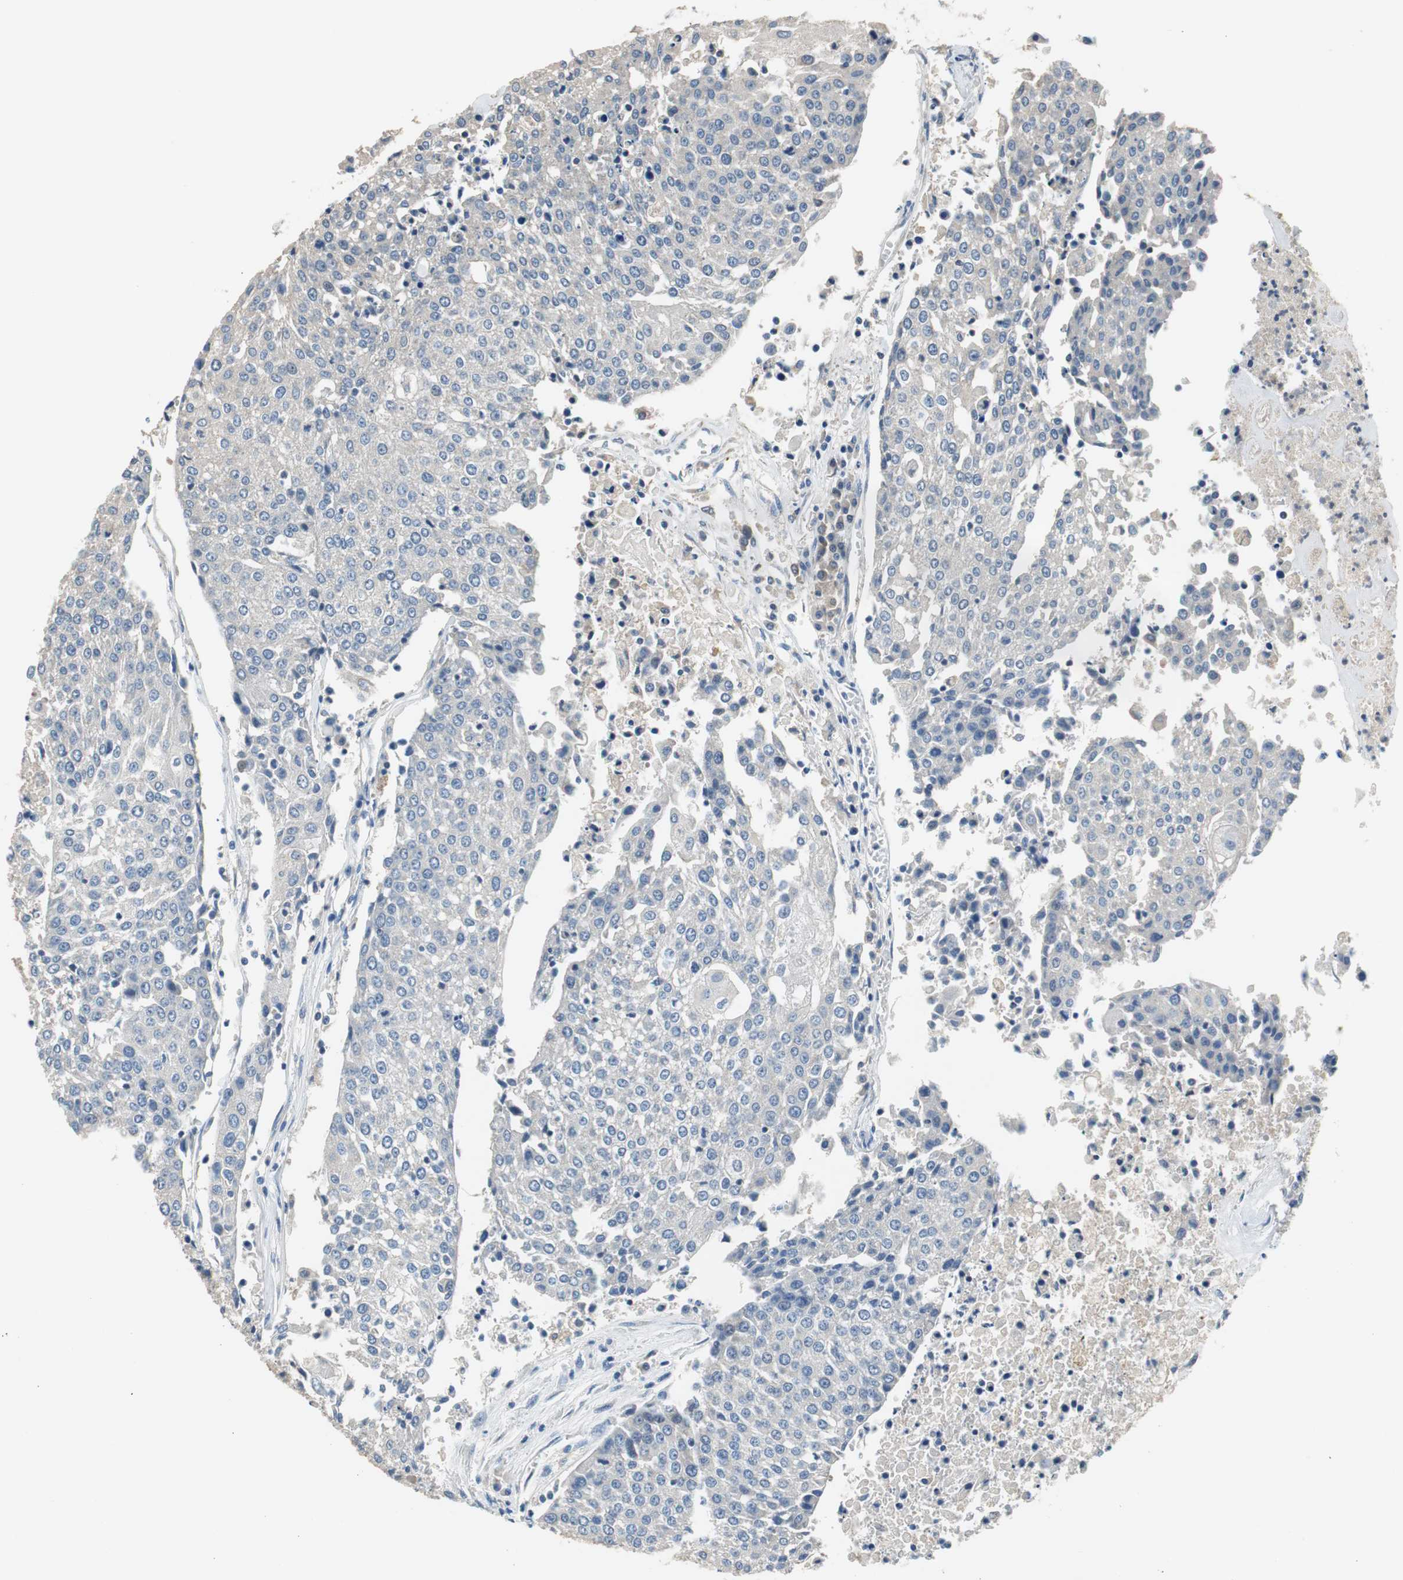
{"staining": {"intensity": "negative", "quantity": "none", "location": "none"}, "tissue": "urothelial cancer", "cell_type": "Tumor cells", "image_type": "cancer", "snomed": [{"axis": "morphology", "description": "Urothelial carcinoma, High grade"}, {"axis": "topography", "description": "Urinary bladder"}], "caption": "Tumor cells are negative for brown protein staining in urothelial cancer. (DAB immunohistochemistry (IHC) with hematoxylin counter stain).", "gene": "PRKCA", "patient": {"sex": "female", "age": 85}}